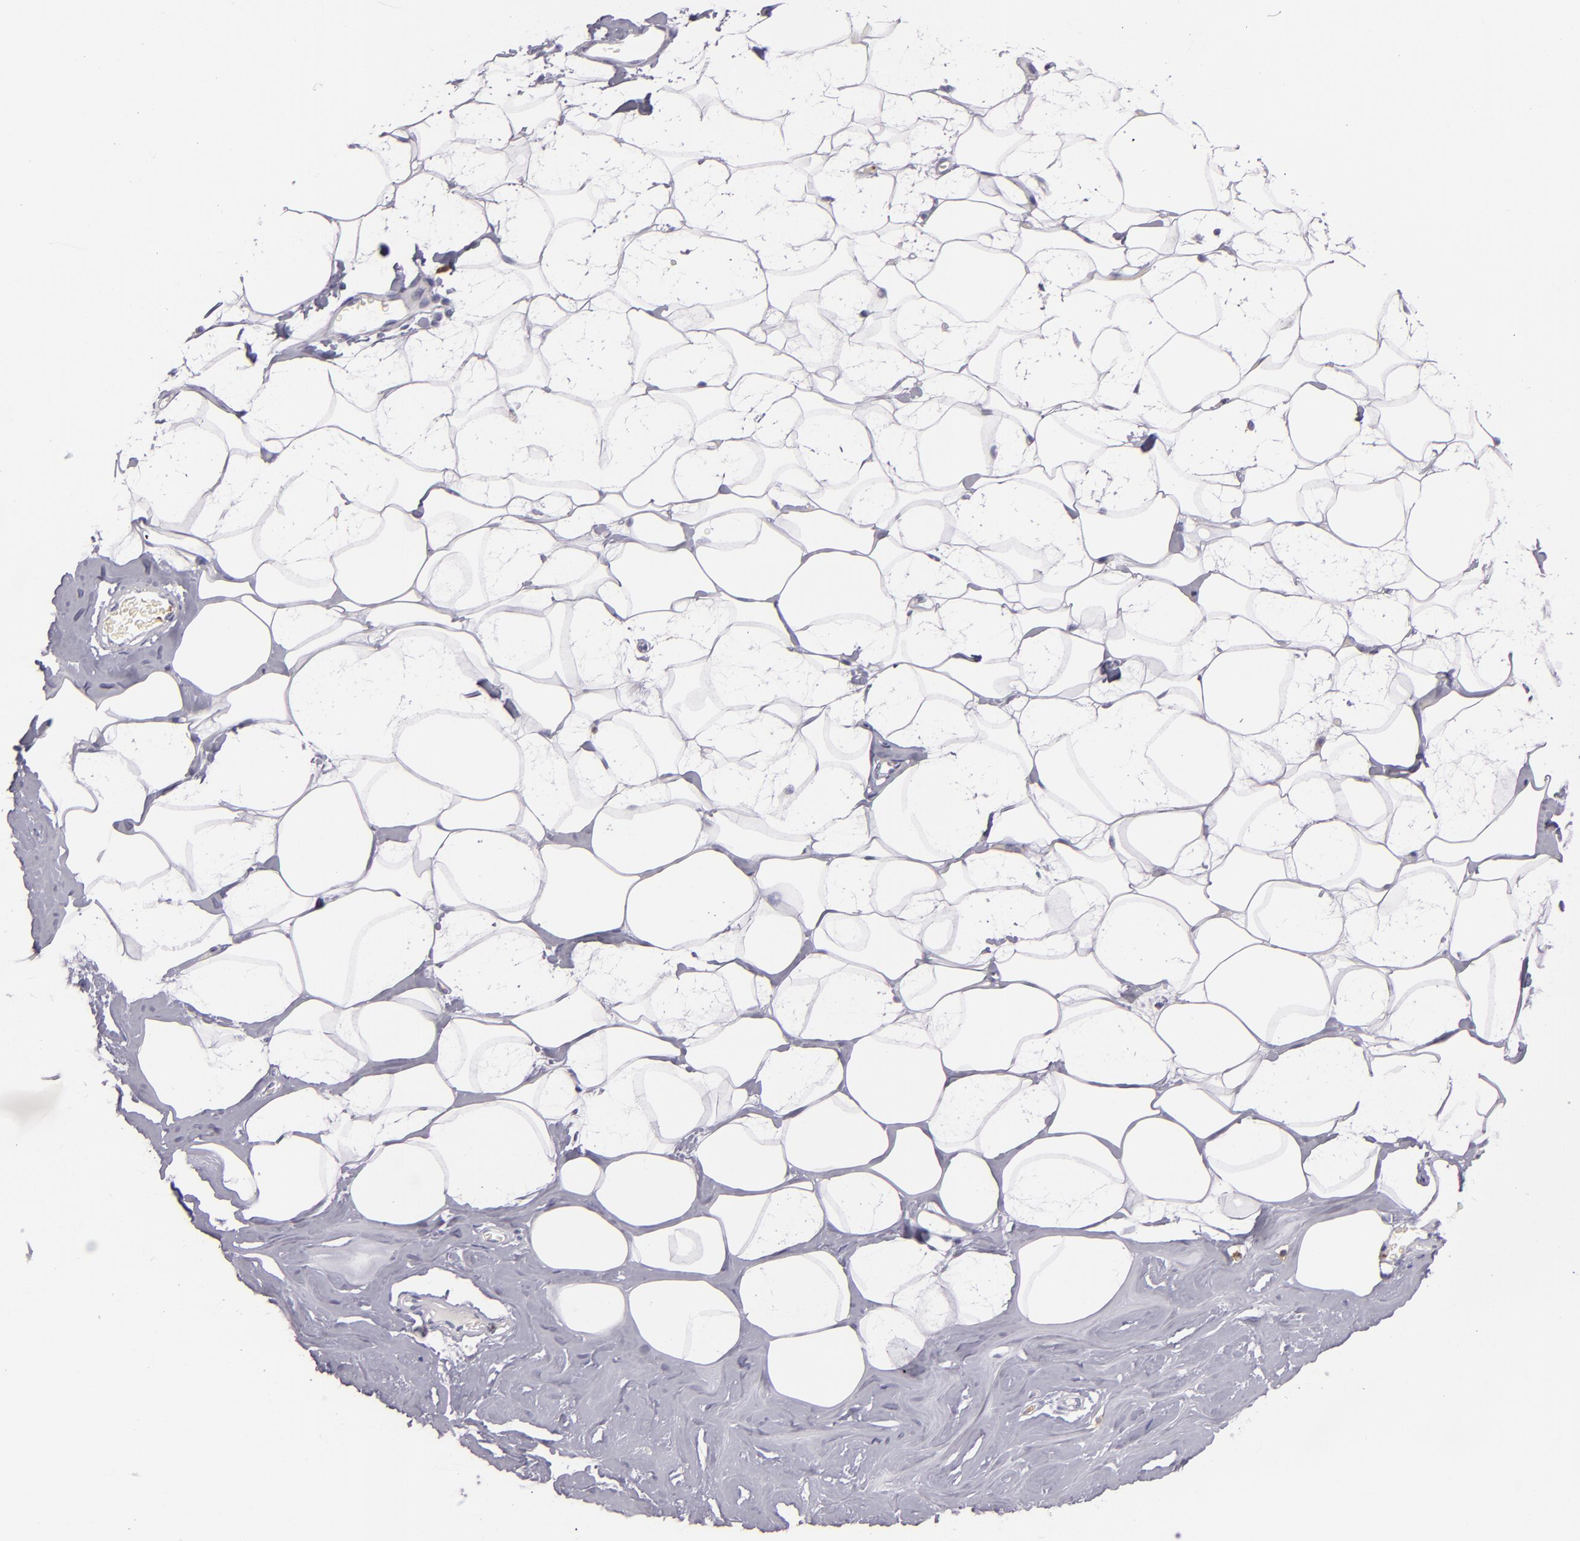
{"staining": {"intensity": "negative", "quantity": "none", "location": "none"}, "tissue": "breast", "cell_type": "Adipocytes", "image_type": "normal", "snomed": [{"axis": "morphology", "description": "Normal tissue, NOS"}, {"axis": "morphology", "description": "Fibrosis, NOS"}, {"axis": "topography", "description": "Breast"}], "caption": "This is a micrograph of immunohistochemistry (IHC) staining of normal breast, which shows no staining in adipocytes.", "gene": "LAT", "patient": {"sex": "female", "age": 39}}